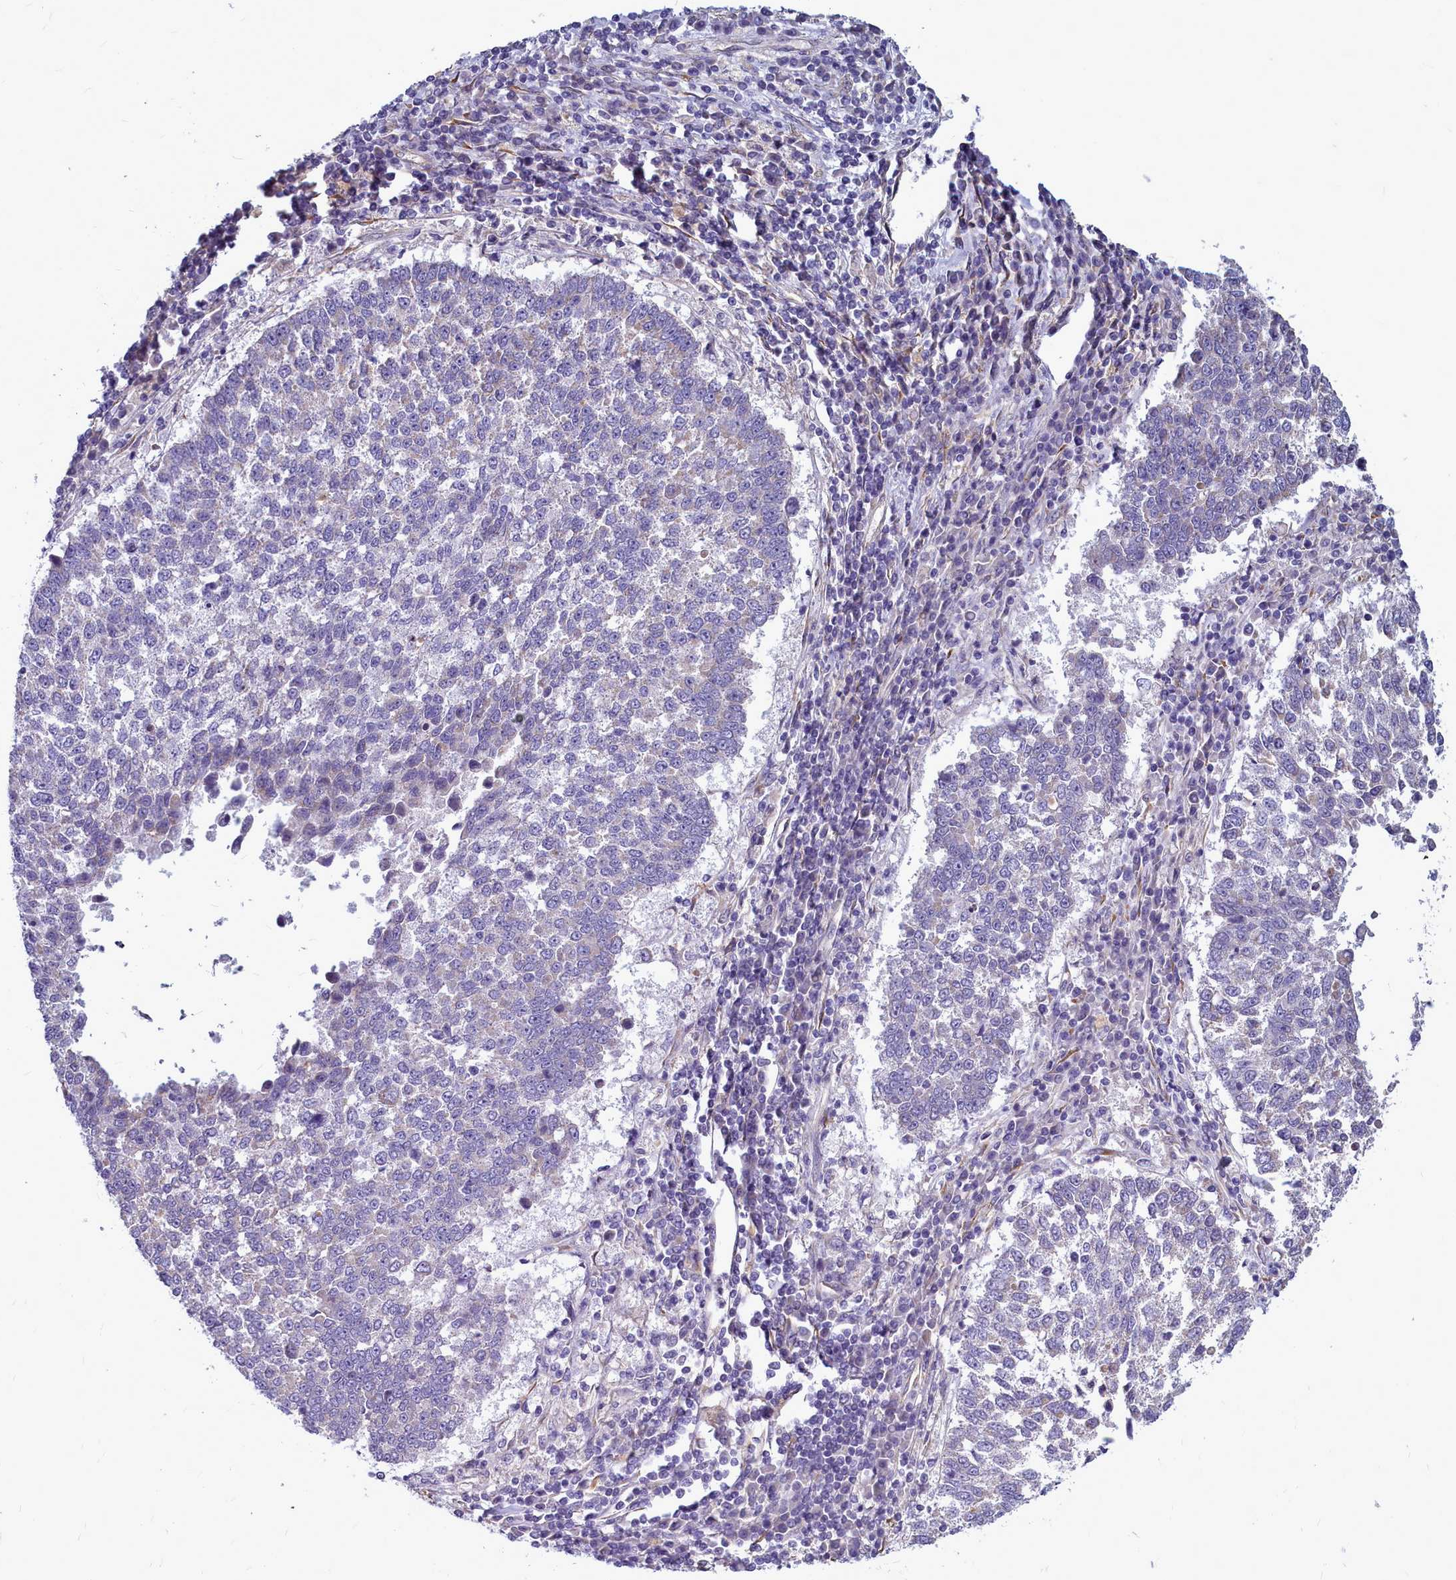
{"staining": {"intensity": "negative", "quantity": "none", "location": "none"}, "tissue": "lung cancer", "cell_type": "Tumor cells", "image_type": "cancer", "snomed": [{"axis": "morphology", "description": "Squamous cell carcinoma, NOS"}, {"axis": "topography", "description": "Lung"}], "caption": "An IHC histopathology image of lung cancer is shown. There is no staining in tumor cells of lung cancer.", "gene": "SMPD4", "patient": {"sex": "male", "age": 73}}